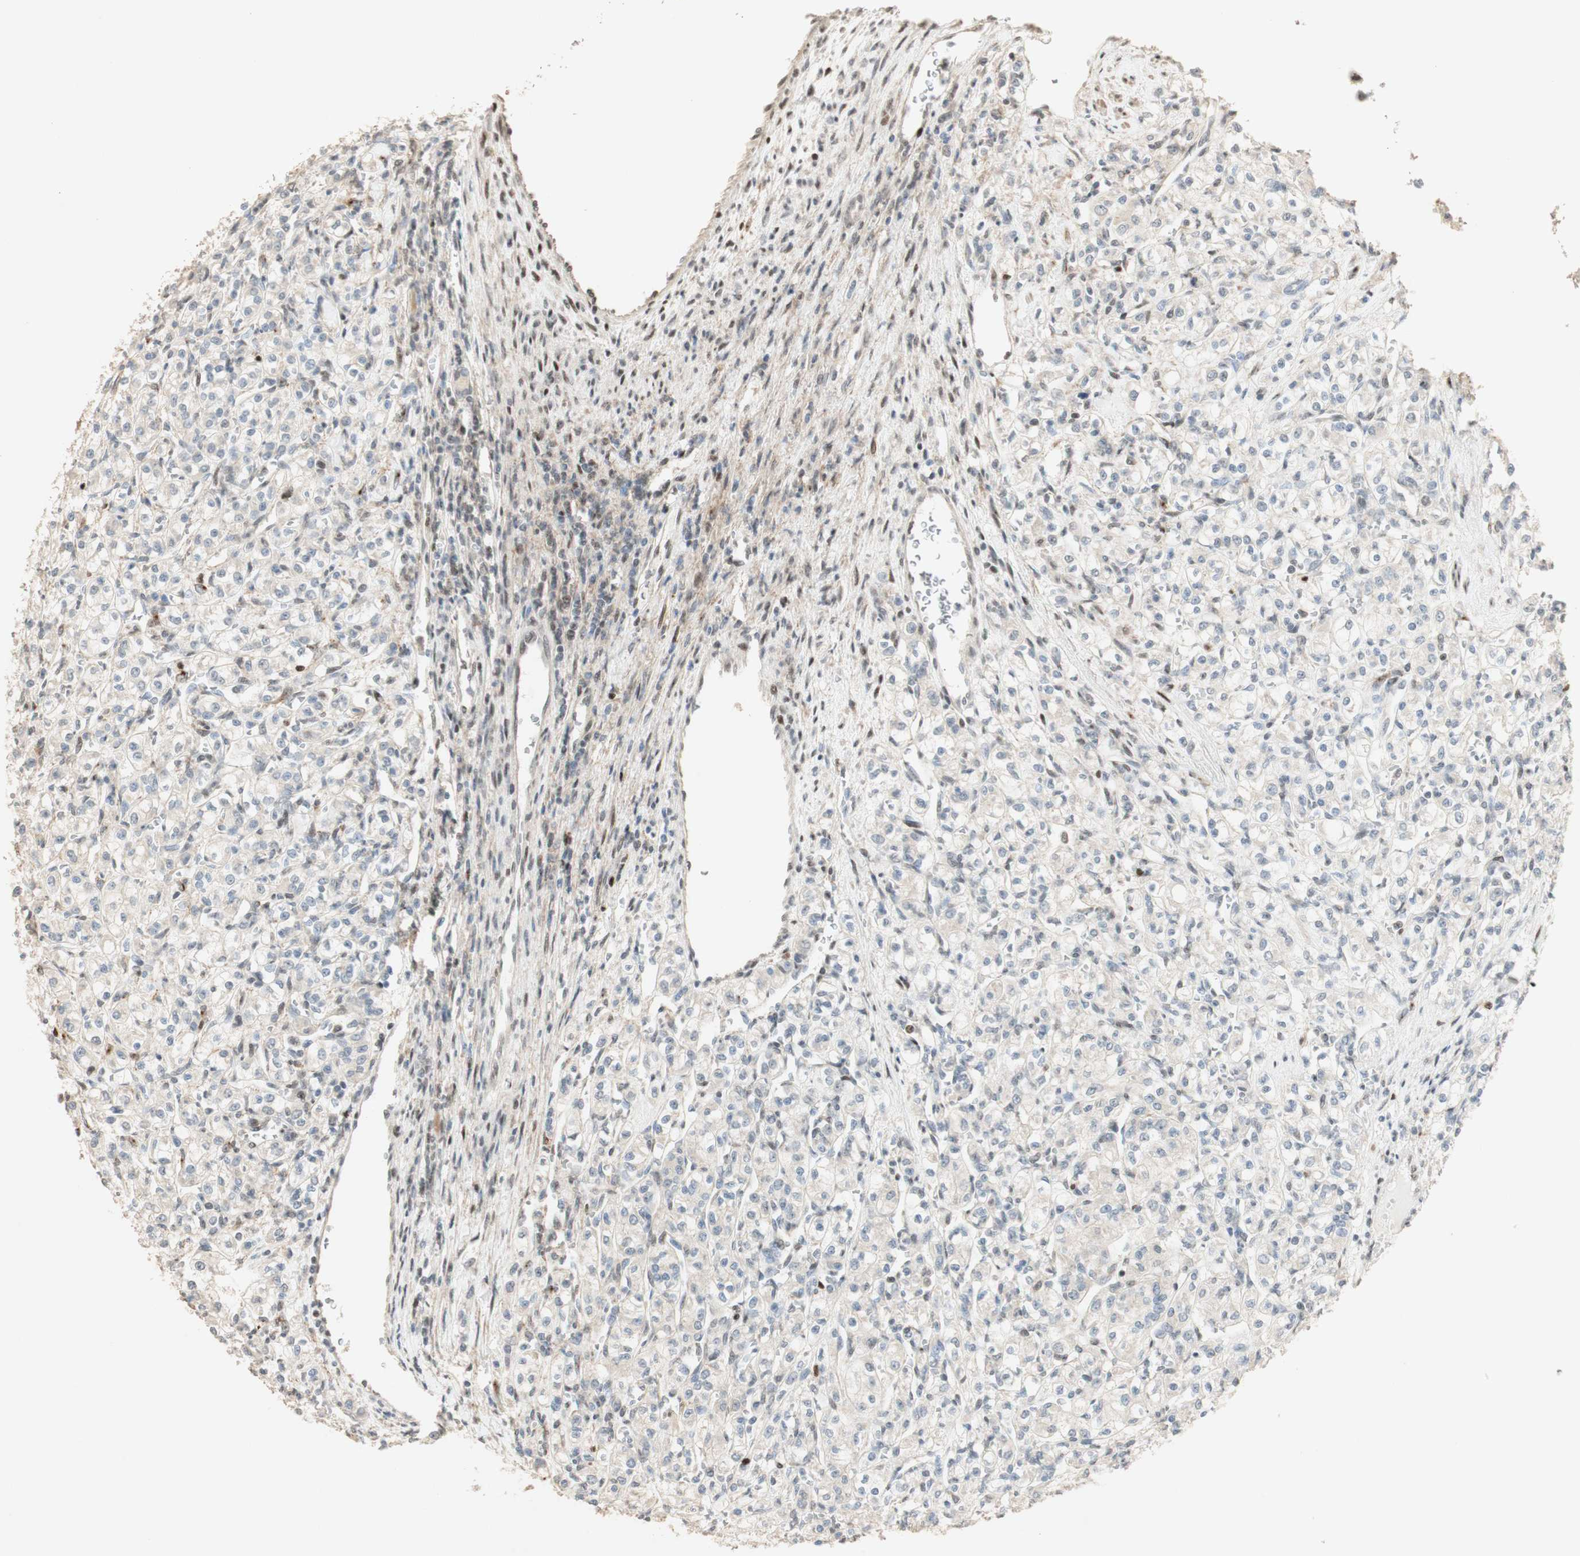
{"staining": {"intensity": "negative", "quantity": "none", "location": "none"}, "tissue": "renal cancer", "cell_type": "Tumor cells", "image_type": "cancer", "snomed": [{"axis": "morphology", "description": "Adenocarcinoma, NOS"}, {"axis": "topography", "description": "Kidney"}], "caption": "Micrograph shows no protein staining in tumor cells of adenocarcinoma (renal) tissue.", "gene": "FOXP1", "patient": {"sex": "male", "age": 77}}